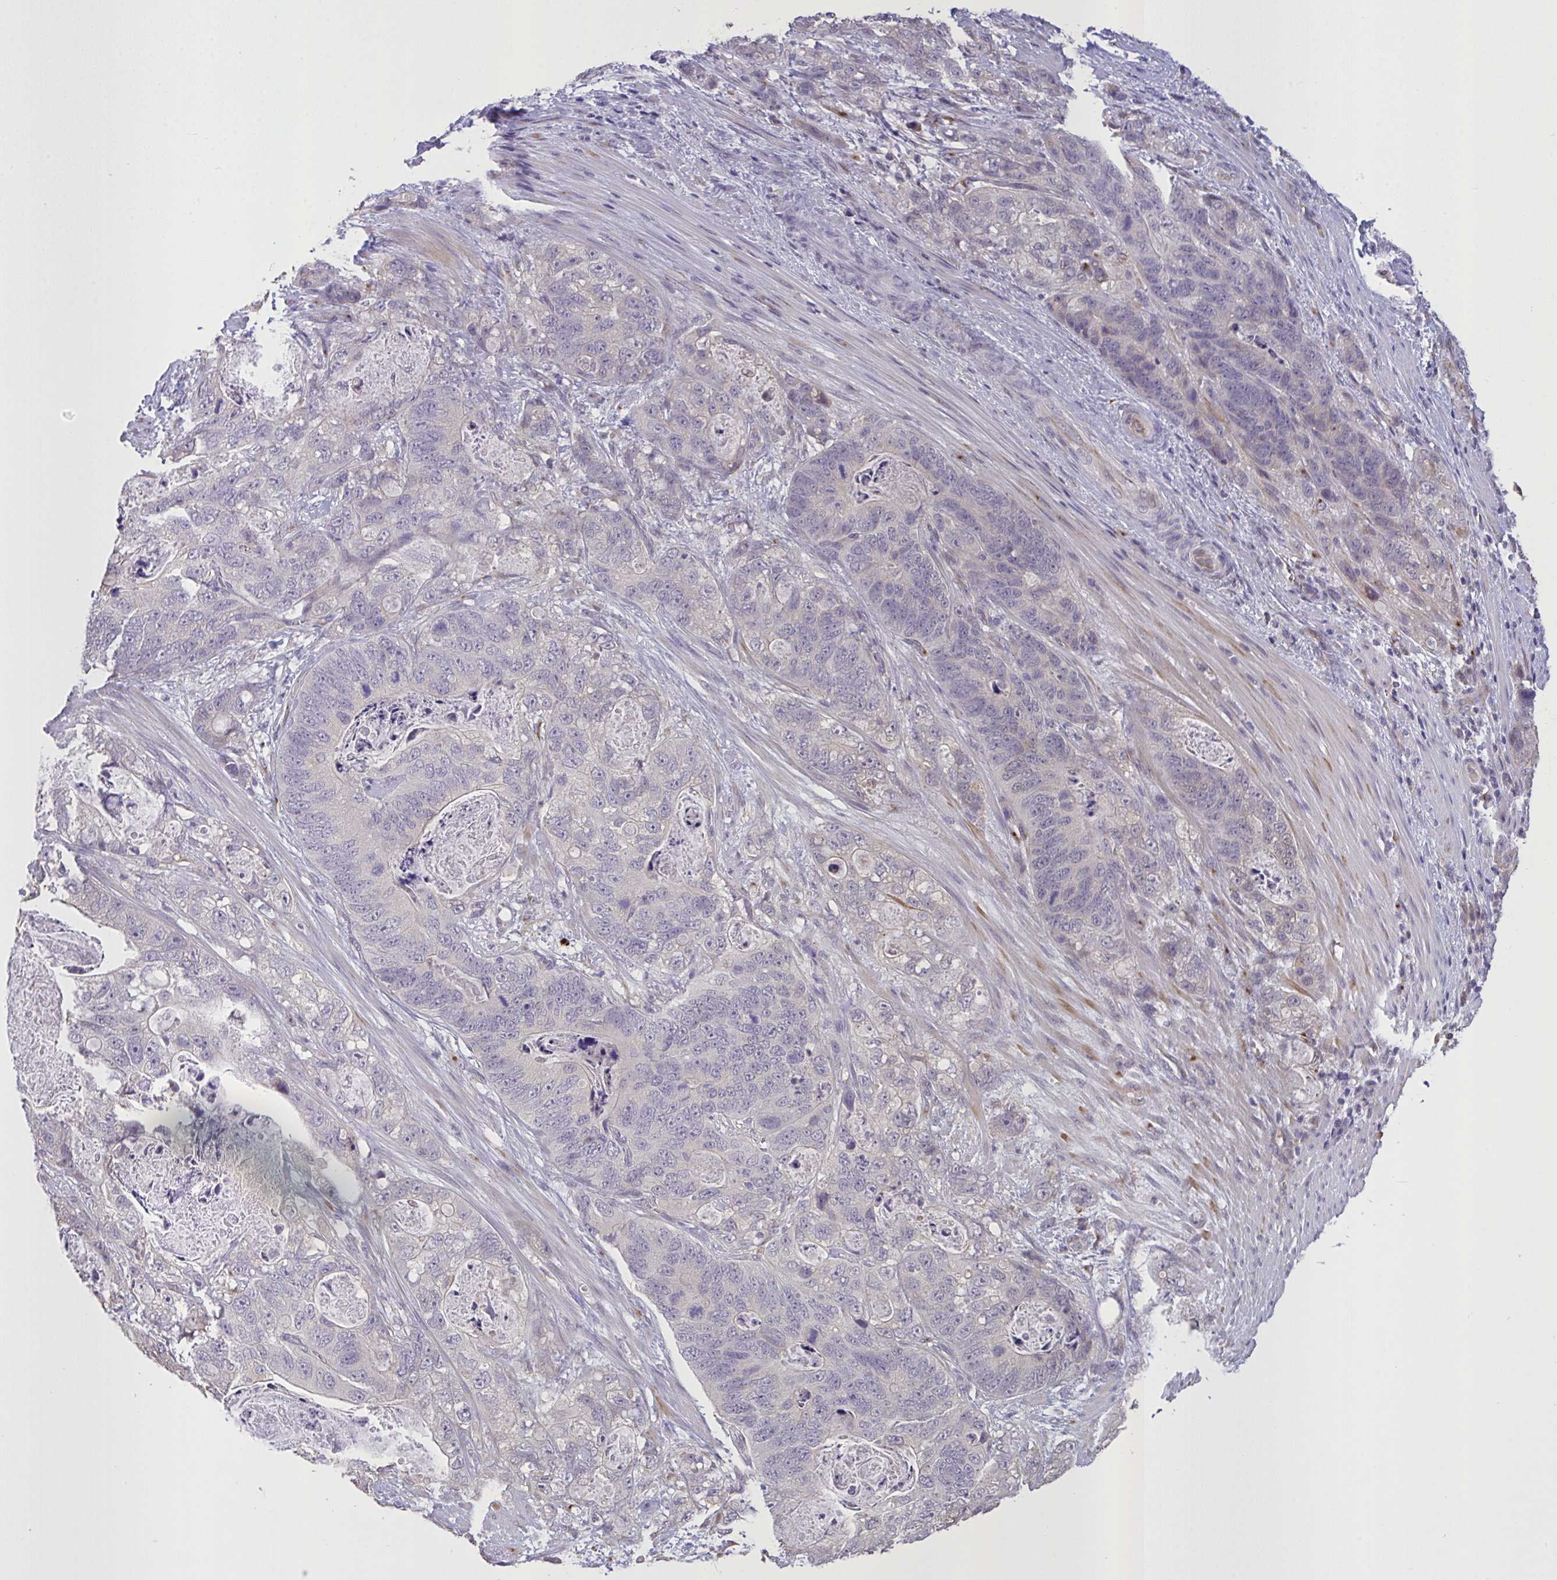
{"staining": {"intensity": "negative", "quantity": "none", "location": "none"}, "tissue": "stomach cancer", "cell_type": "Tumor cells", "image_type": "cancer", "snomed": [{"axis": "morphology", "description": "Normal tissue, NOS"}, {"axis": "morphology", "description": "Adenocarcinoma, NOS"}, {"axis": "topography", "description": "Stomach"}], "caption": "Immunohistochemistry photomicrograph of neoplastic tissue: stomach cancer (adenocarcinoma) stained with DAB exhibits no significant protein staining in tumor cells. The staining is performed using DAB brown chromogen with nuclei counter-stained in using hematoxylin.", "gene": "MRGPRX2", "patient": {"sex": "female", "age": 89}}